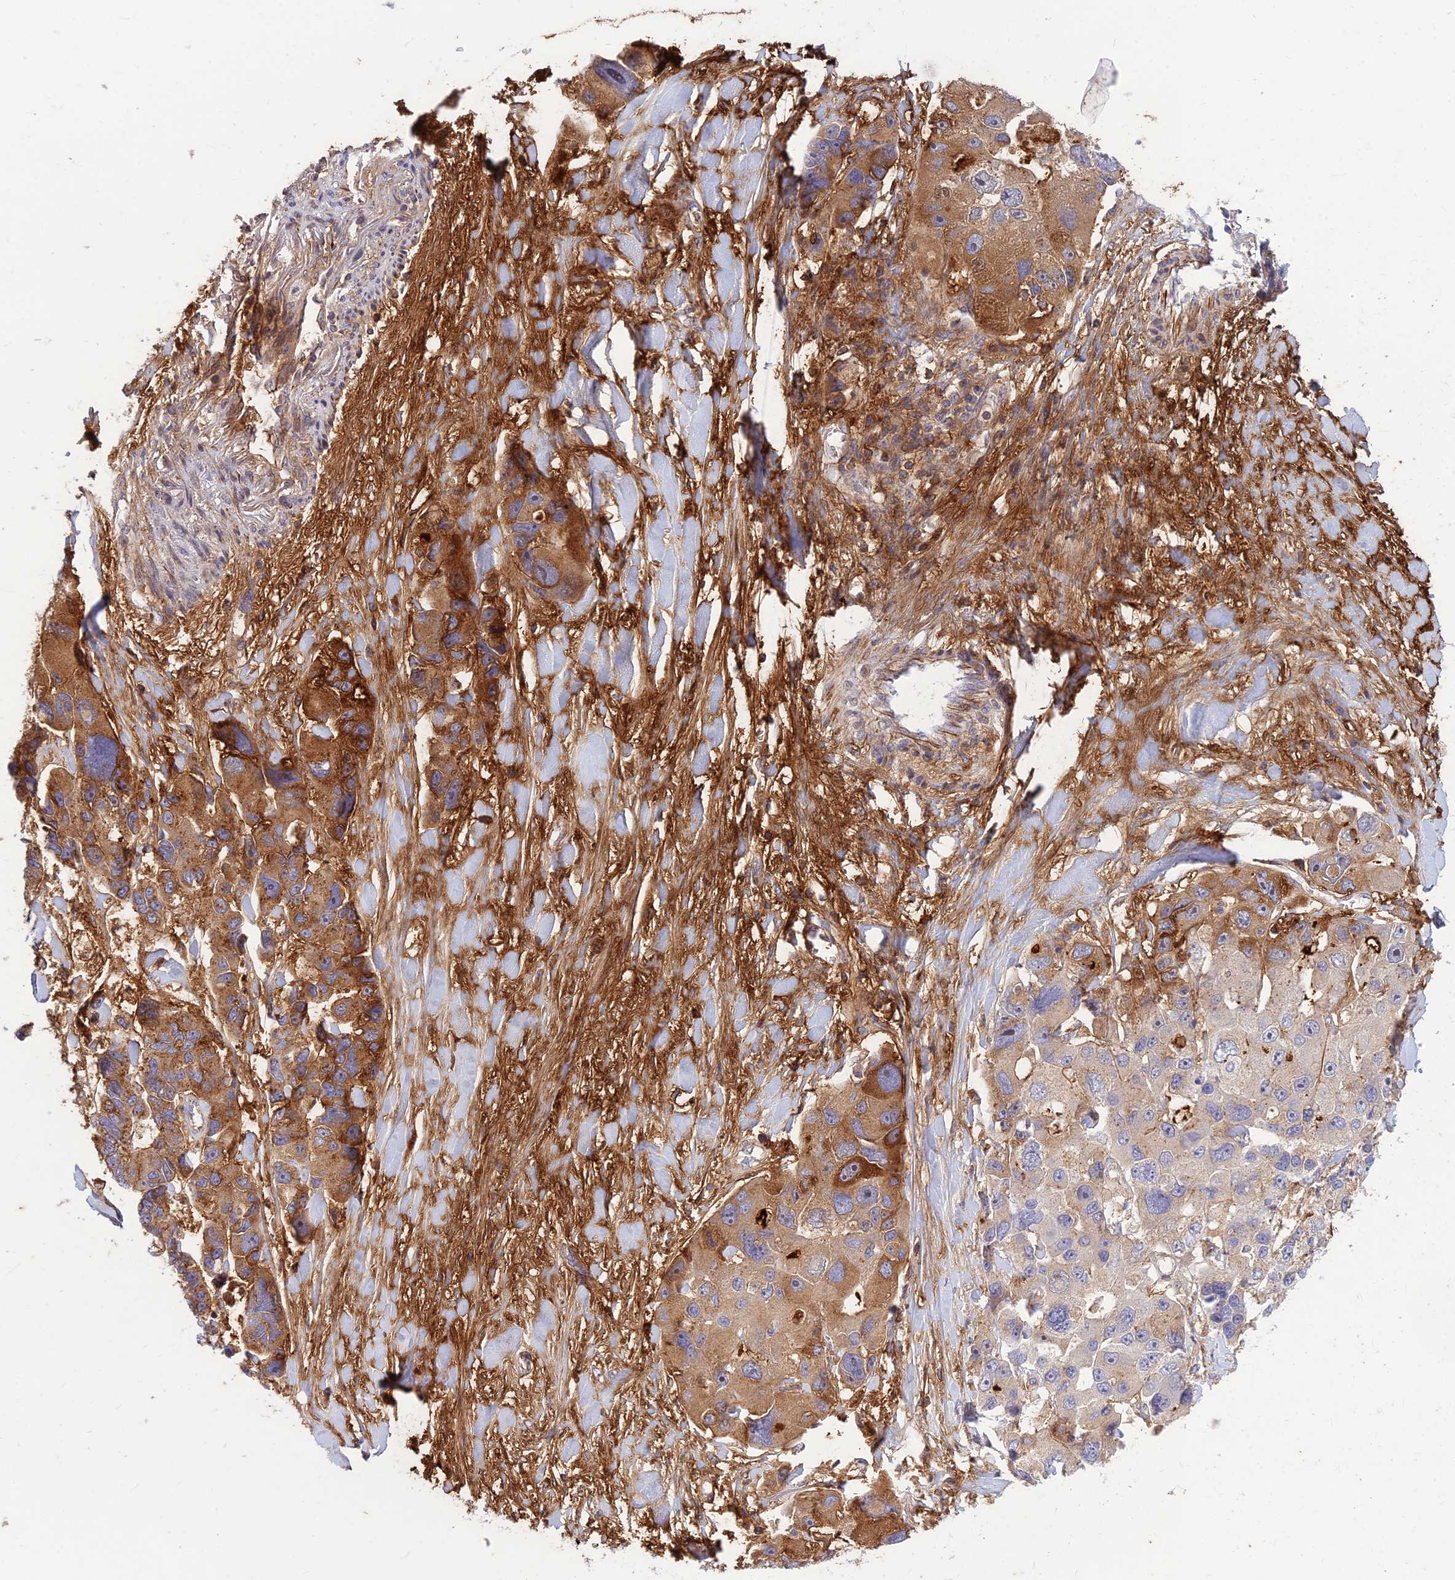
{"staining": {"intensity": "moderate", "quantity": "25%-75%", "location": "cytoplasmic/membranous"}, "tissue": "lung cancer", "cell_type": "Tumor cells", "image_type": "cancer", "snomed": [{"axis": "morphology", "description": "Adenocarcinoma, NOS"}, {"axis": "topography", "description": "Lung"}], "caption": "Brown immunohistochemical staining in human lung cancer (adenocarcinoma) displays moderate cytoplasmic/membranous positivity in about 25%-75% of tumor cells.", "gene": "ST8SIA5", "patient": {"sex": "female", "age": 54}}